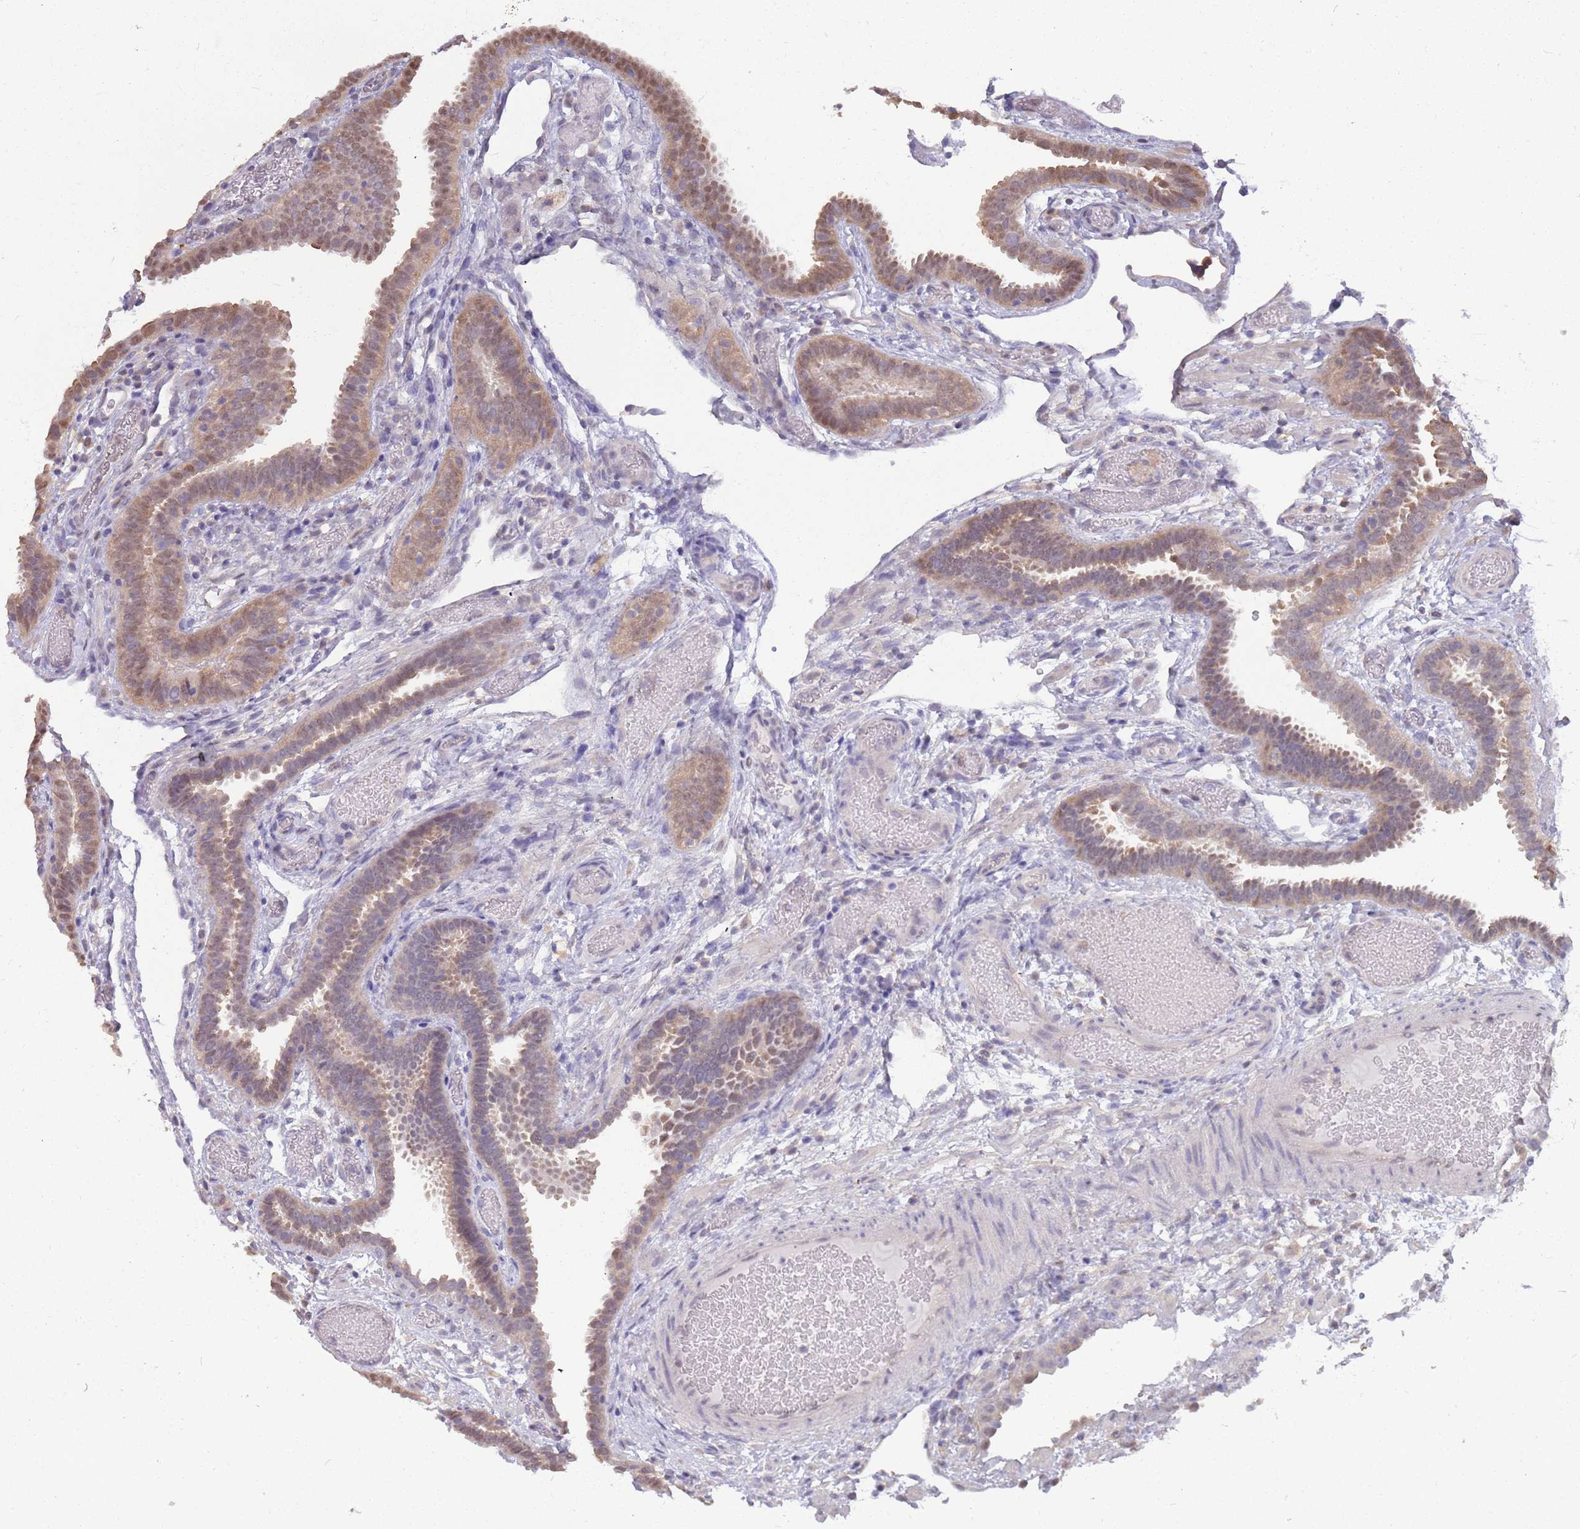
{"staining": {"intensity": "moderate", "quantity": "25%-75%", "location": "cytoplasmic/membranous,nuclear"}, "tissue": "fallopian tube", "cell_type": "Glandular cells", "image_type": "normal", "snomed": [{"axis": "morphology", "description": "Normal tissue, NOS"}, {"axis": "topography", "description": "Fallopian tube"}], "caption": "Protein staining of normal fallopian tube exhibits moderate cytoplasmic/membranous,nuclear staining in about 25%-75% of glandular cells.", "gene": "AP5S1", "patient": {"sex": "female", "age": 37}}